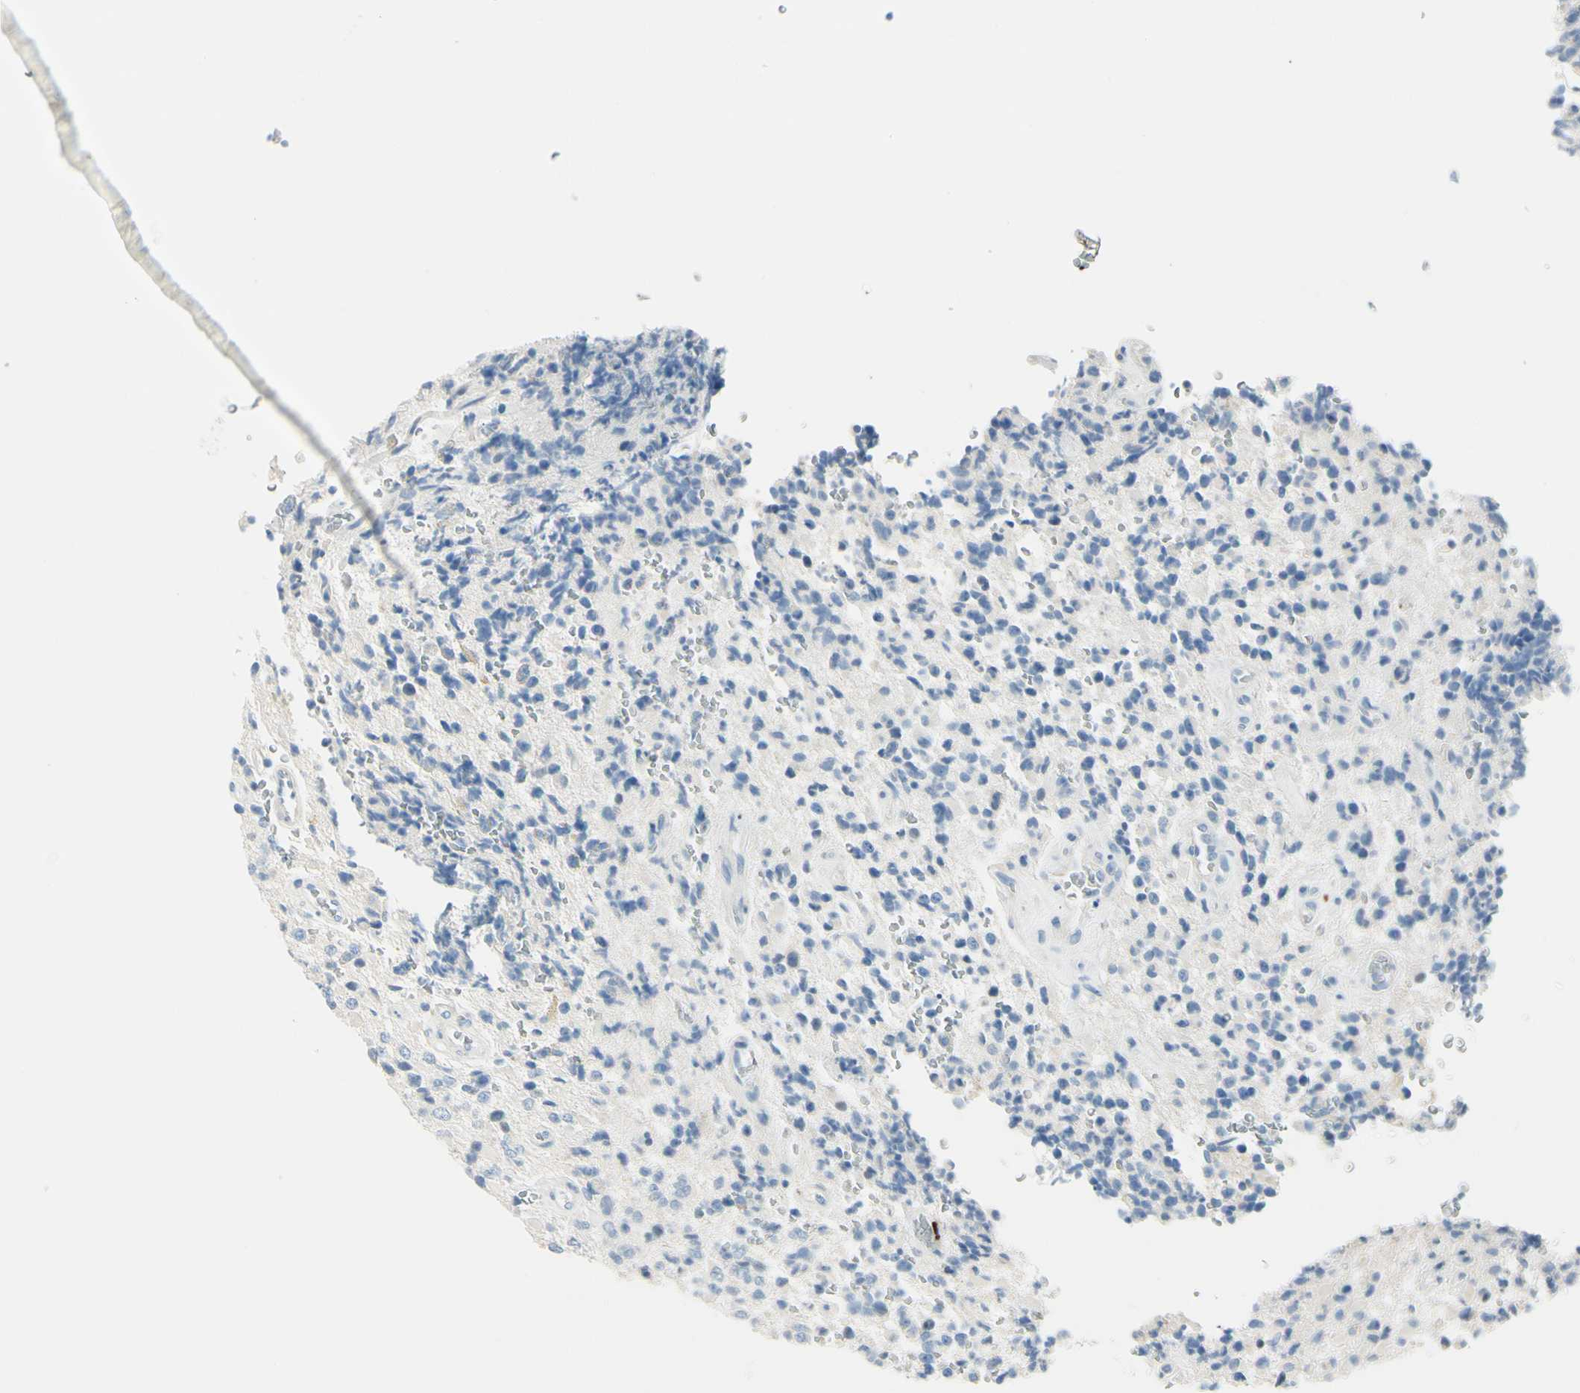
{"staining": {"intensity": "negative", "quantity": "none", "location": "none"}, "tissue": "glioma", "cell_type": "Tumor cells", "image_type": "cancer", "snomed": [{"axis": "morphology", "description": "Glioma, malignant, High grade"}, {"axis": "topography", "description": "pancreas cauda"}], "caption": "Tumor cells show no significant protein expression in glioma.", "gene": "DLG4", "patient": {"sex": "male", "age": 60}}